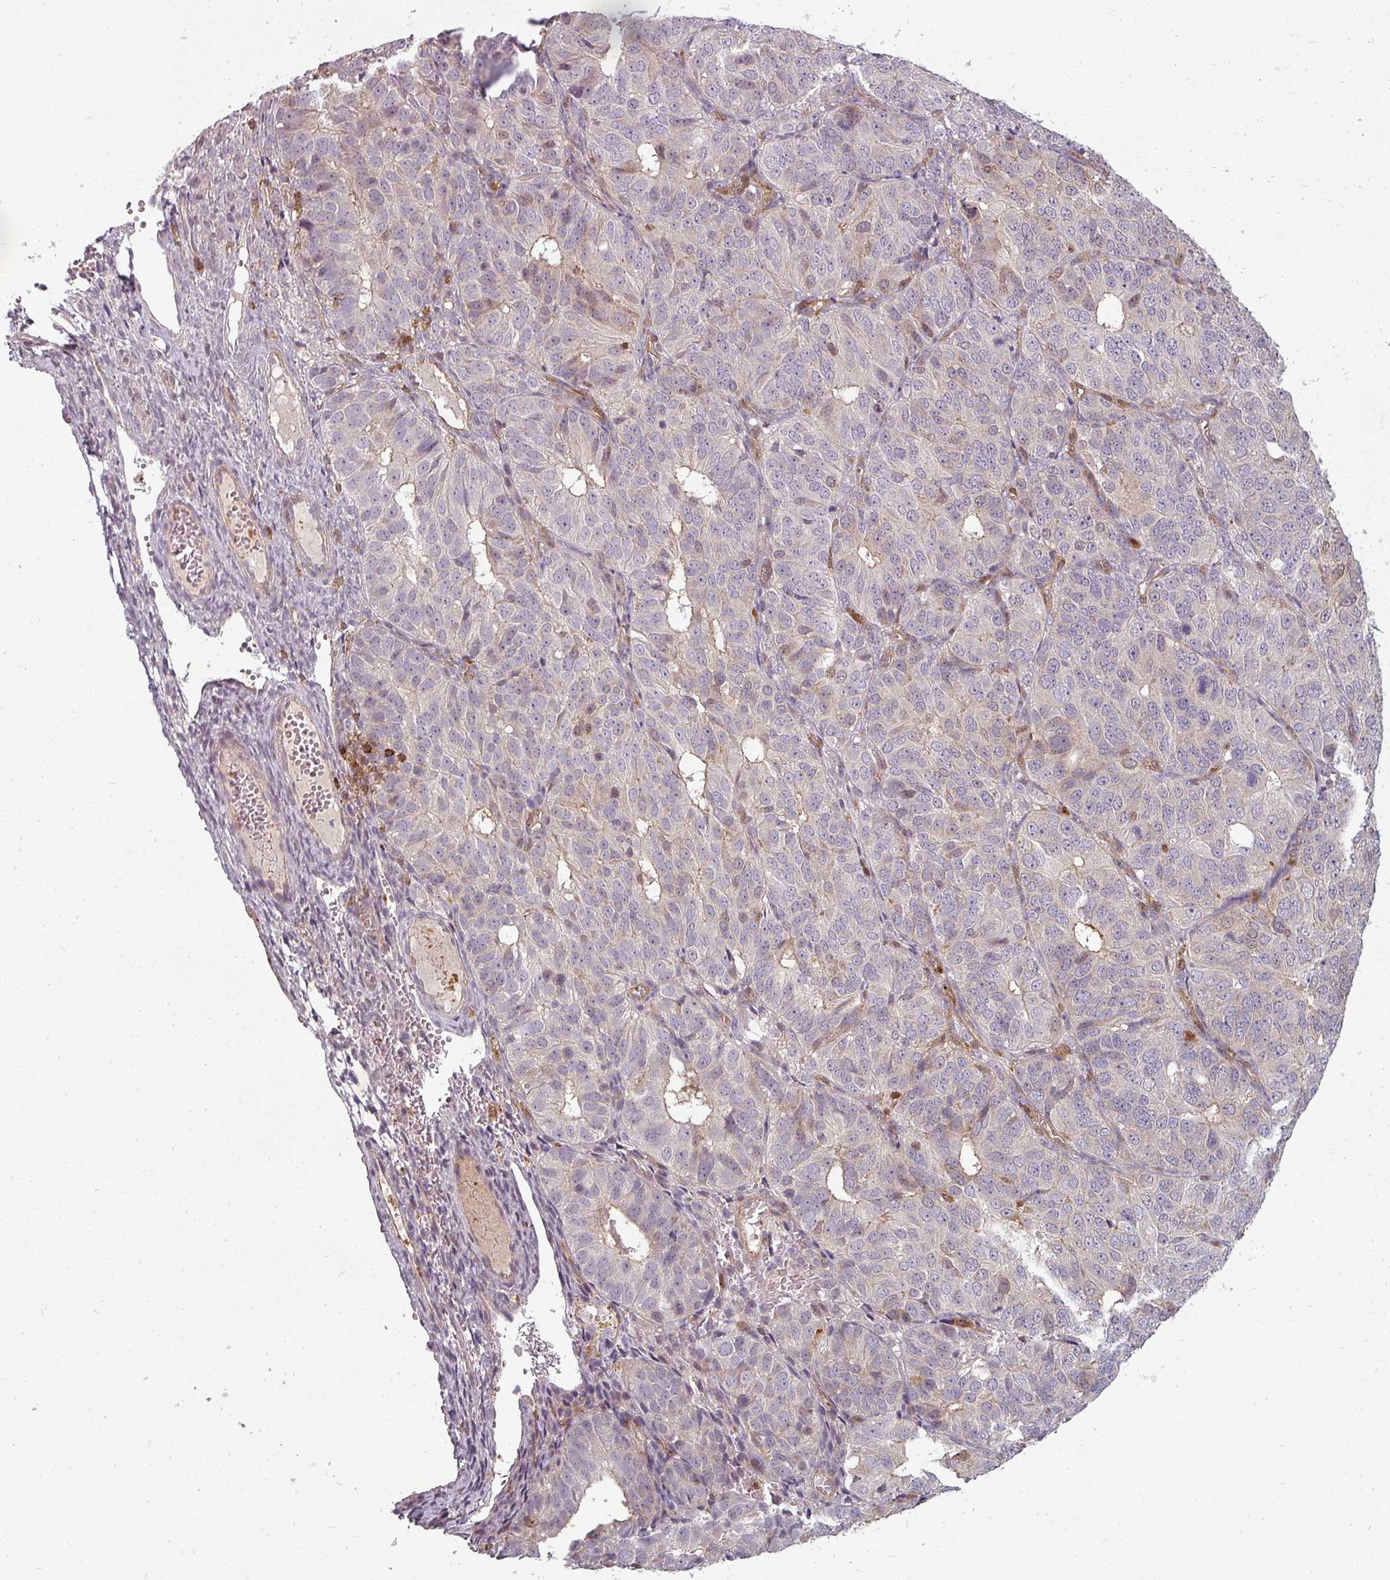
{"staining": {"intensity": "weak", "quantity": "<25%", "location": "nuclear"}, "tissue": "ovarian cancer", "cell_type": "Tumor cells", "image_type": "cancer", "snomed": [{"axis": "morphology", "description": "Carcinoma, endometroid"}, {"axis": "topography", "description": "Ovary"}], "caption": "Immunohistochemistry micrograph of neoplastic tissue: human ovarian endometroid carcinoma stained with DAB exhibits no significant protein positivity in tumor cells. Nuclei are stained in blue.", "gene": "CLIC1", "patient": {"sex": "female", "age": 51}}